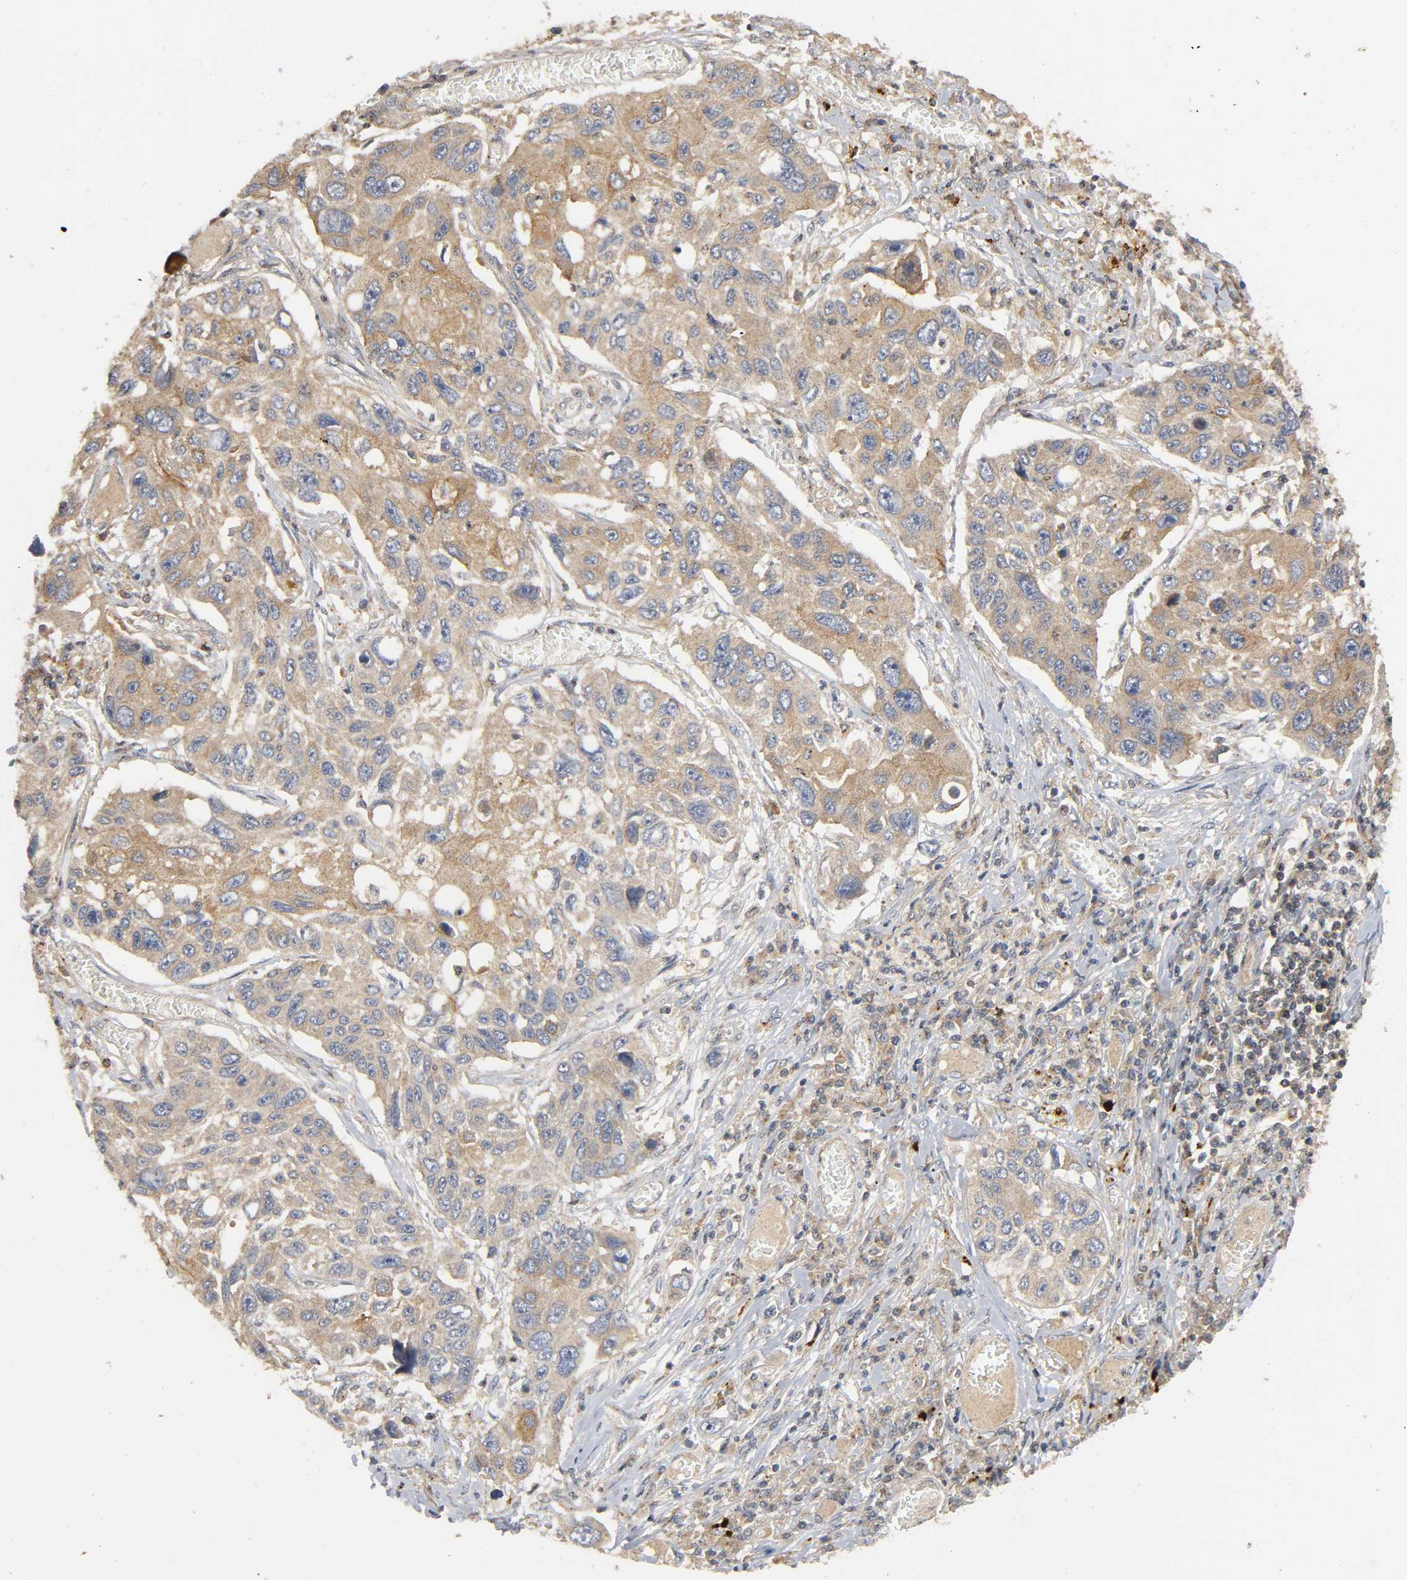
{"staining": {"intensity": "moderate", "quantity": ">75%", "location": "cytoplasmic/membranous"}, "tissue": "lung cancer", "cell_type": "Tumor cells", "image_type": "cancer", "snomed": [{"axis": "morphology", "description": "Squamous cell carcinoma, NOS"}, {"axis": "topography", "description": "Lung"}], "caption": "Protein expression analysis of lung cancer (squamous cell carcinoma) shows moderate cytoplasmic/membranous positivity in approximately >75% of tumor cells.", "gene": "IKBKB", "patient": {"sex": "male", "age": 71}}